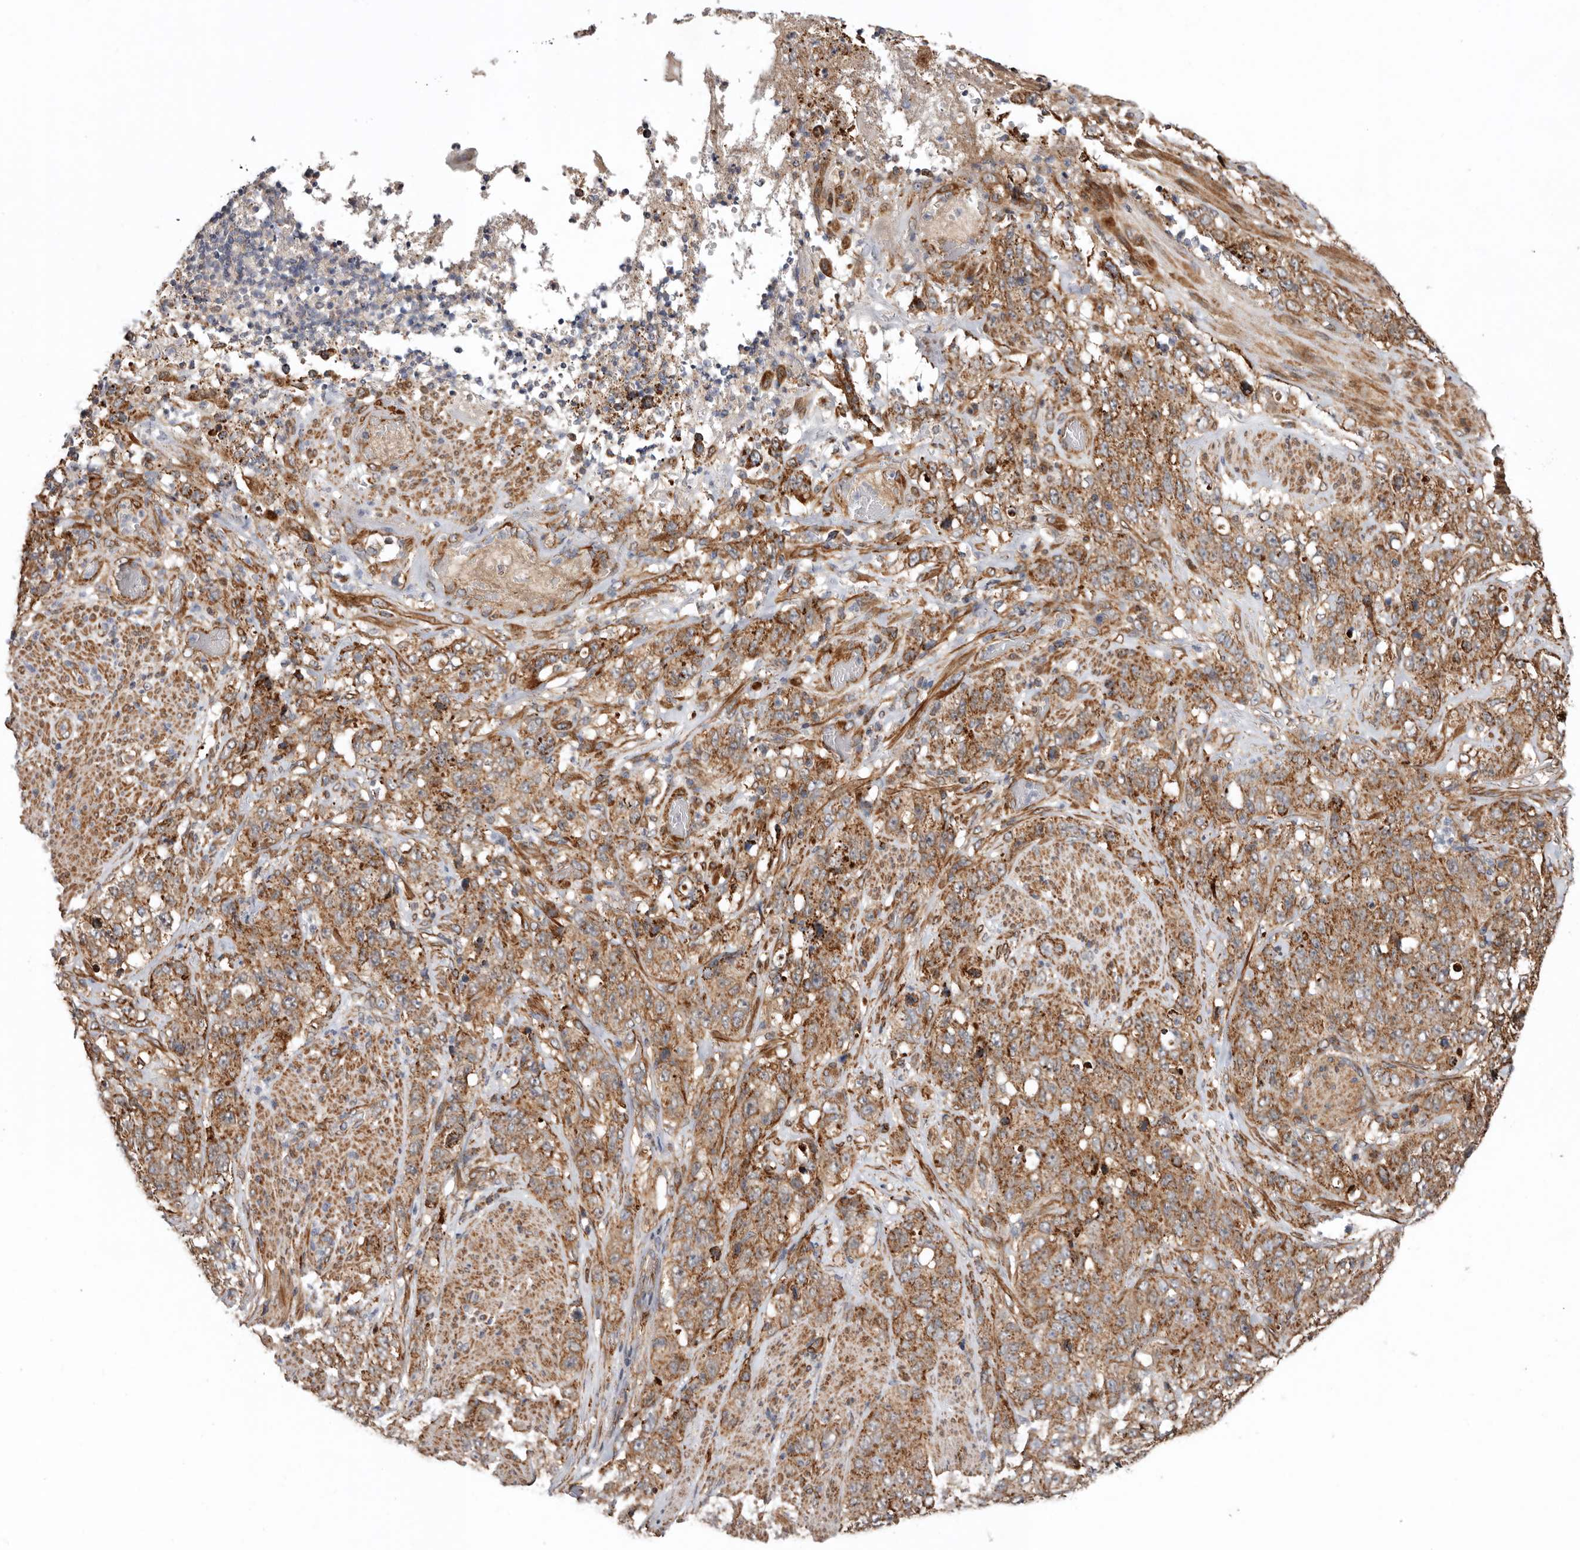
{"staining": {"intensity": "moderate", "quantity": ">75%", "location": "cytoplasmic/membranous"}, "tissue": "stomach cancer", "cell_type": "Tumor cells", "image_type": "cancer", "snomed": [{"axis": "morphology", "description": "Adenocarcinoma, NOS"}, {"axis": "topography", "description": "Stomach"}], "caption": "Moderate cytoplasmic/membranous protein positivity is identified in approximately >75% of tumor cells in stomach cancer (adenocarcinoma).", "gene": "PROKR1", "patient": {"sex": "male", "age": 48}}